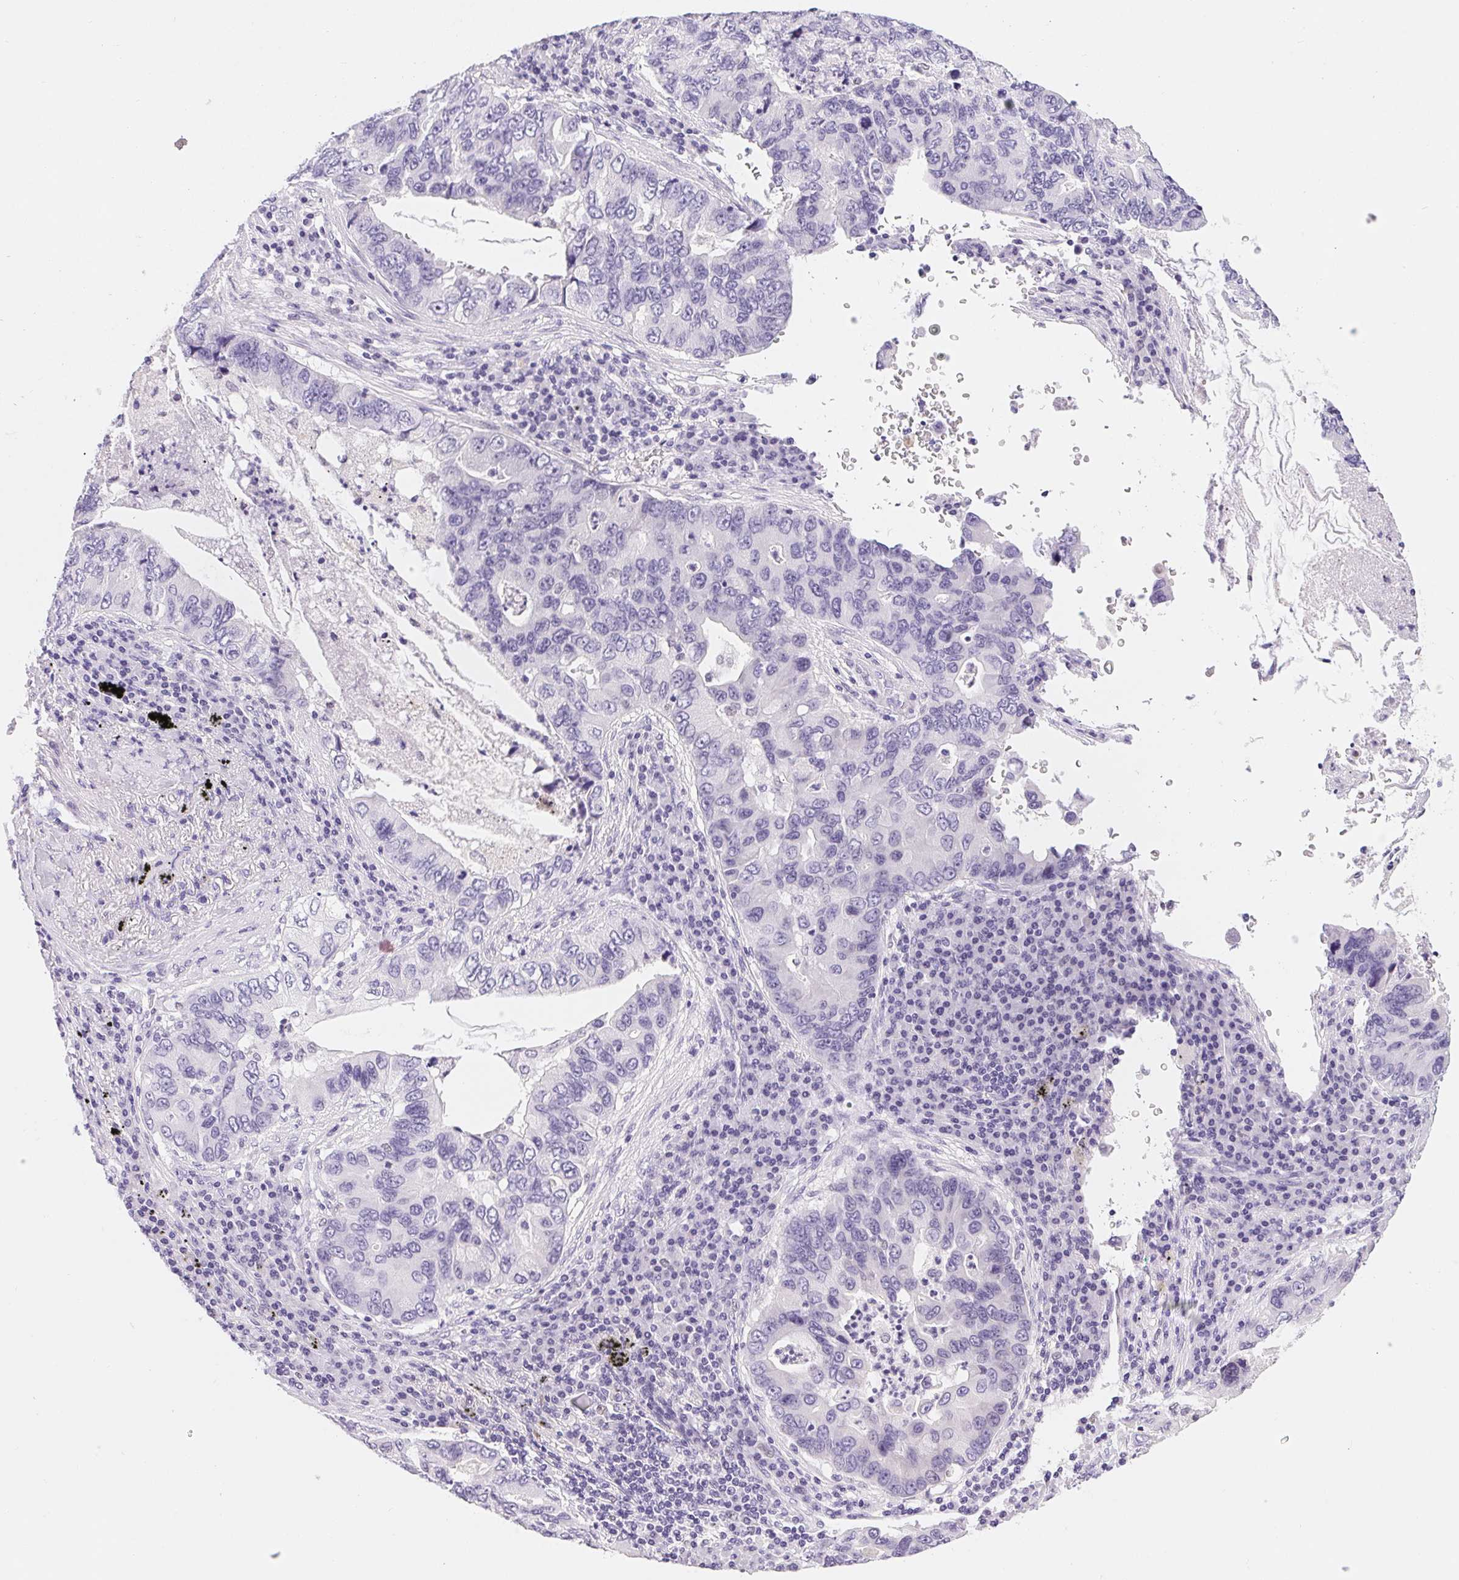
{"staining": {"intensity": "negative", "quantity": "none", "location": "none"}, "tissue": "lung cancer", "cell_type": "Tumor cells", "image_type": "cancer", "snomed": [{"axis": "morphology", "description": "Adenocarcinoma, NOS"}, {"axis": "morphology", "description": "Adenocarcinoma, metastatic, NOS"}, {"axis": "topography", "description": "Lymph node"}, {"axis": "topography", "description": "Lung"}], "caption": "Tumor cells show no significant protein positivity in lung metastatic adenocarcinoma. The staining is performed using DAB (3,3'-diaminobenzidine) brown chromogen with nuclei counter-stained in using hematoxylin.", "gene": "ASGR2", "patient": {"sex": "female", "age": 54}}